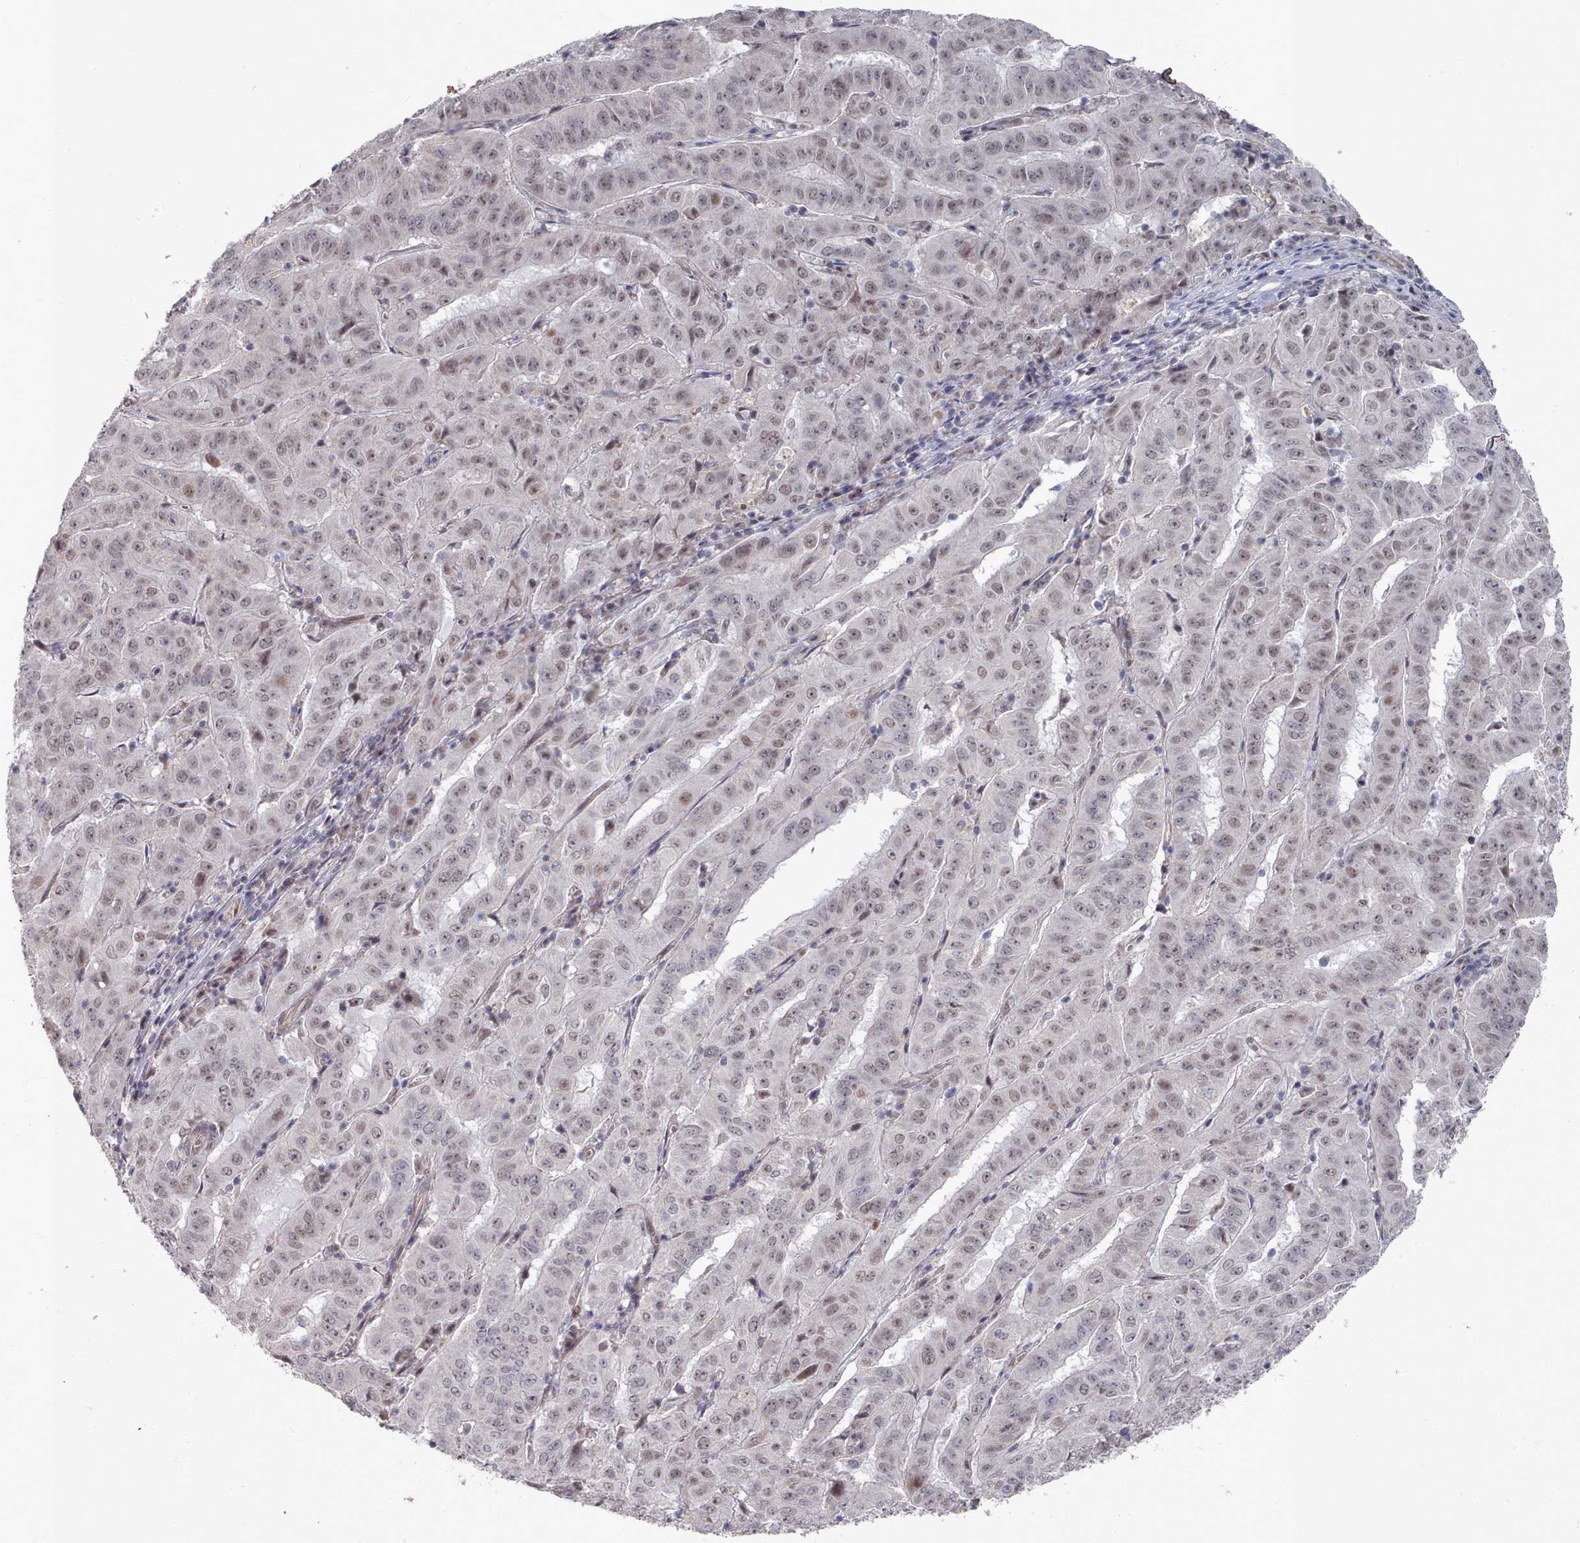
{"staining": {"intensity": "weak", "quantity": "25%-75%", "location": "nuclear"}, "tissue": "pancreatic cancer", "cell_type": "Tumor cells", "image_type": "cancer", "snomed": [{"axis": "morphology", "description": "Adenocarcinoma, NOS"}, {"axis": "topography", "description": "Pancreas"}], "caption": "DAB immunohistochemical staining of human pancreatic cancer reveals weak nuclear protein positivity in approximately 25%-75% of tumor cells.", "gene": "CPSF4", "patient": {"sex": "male", "age": 63}}